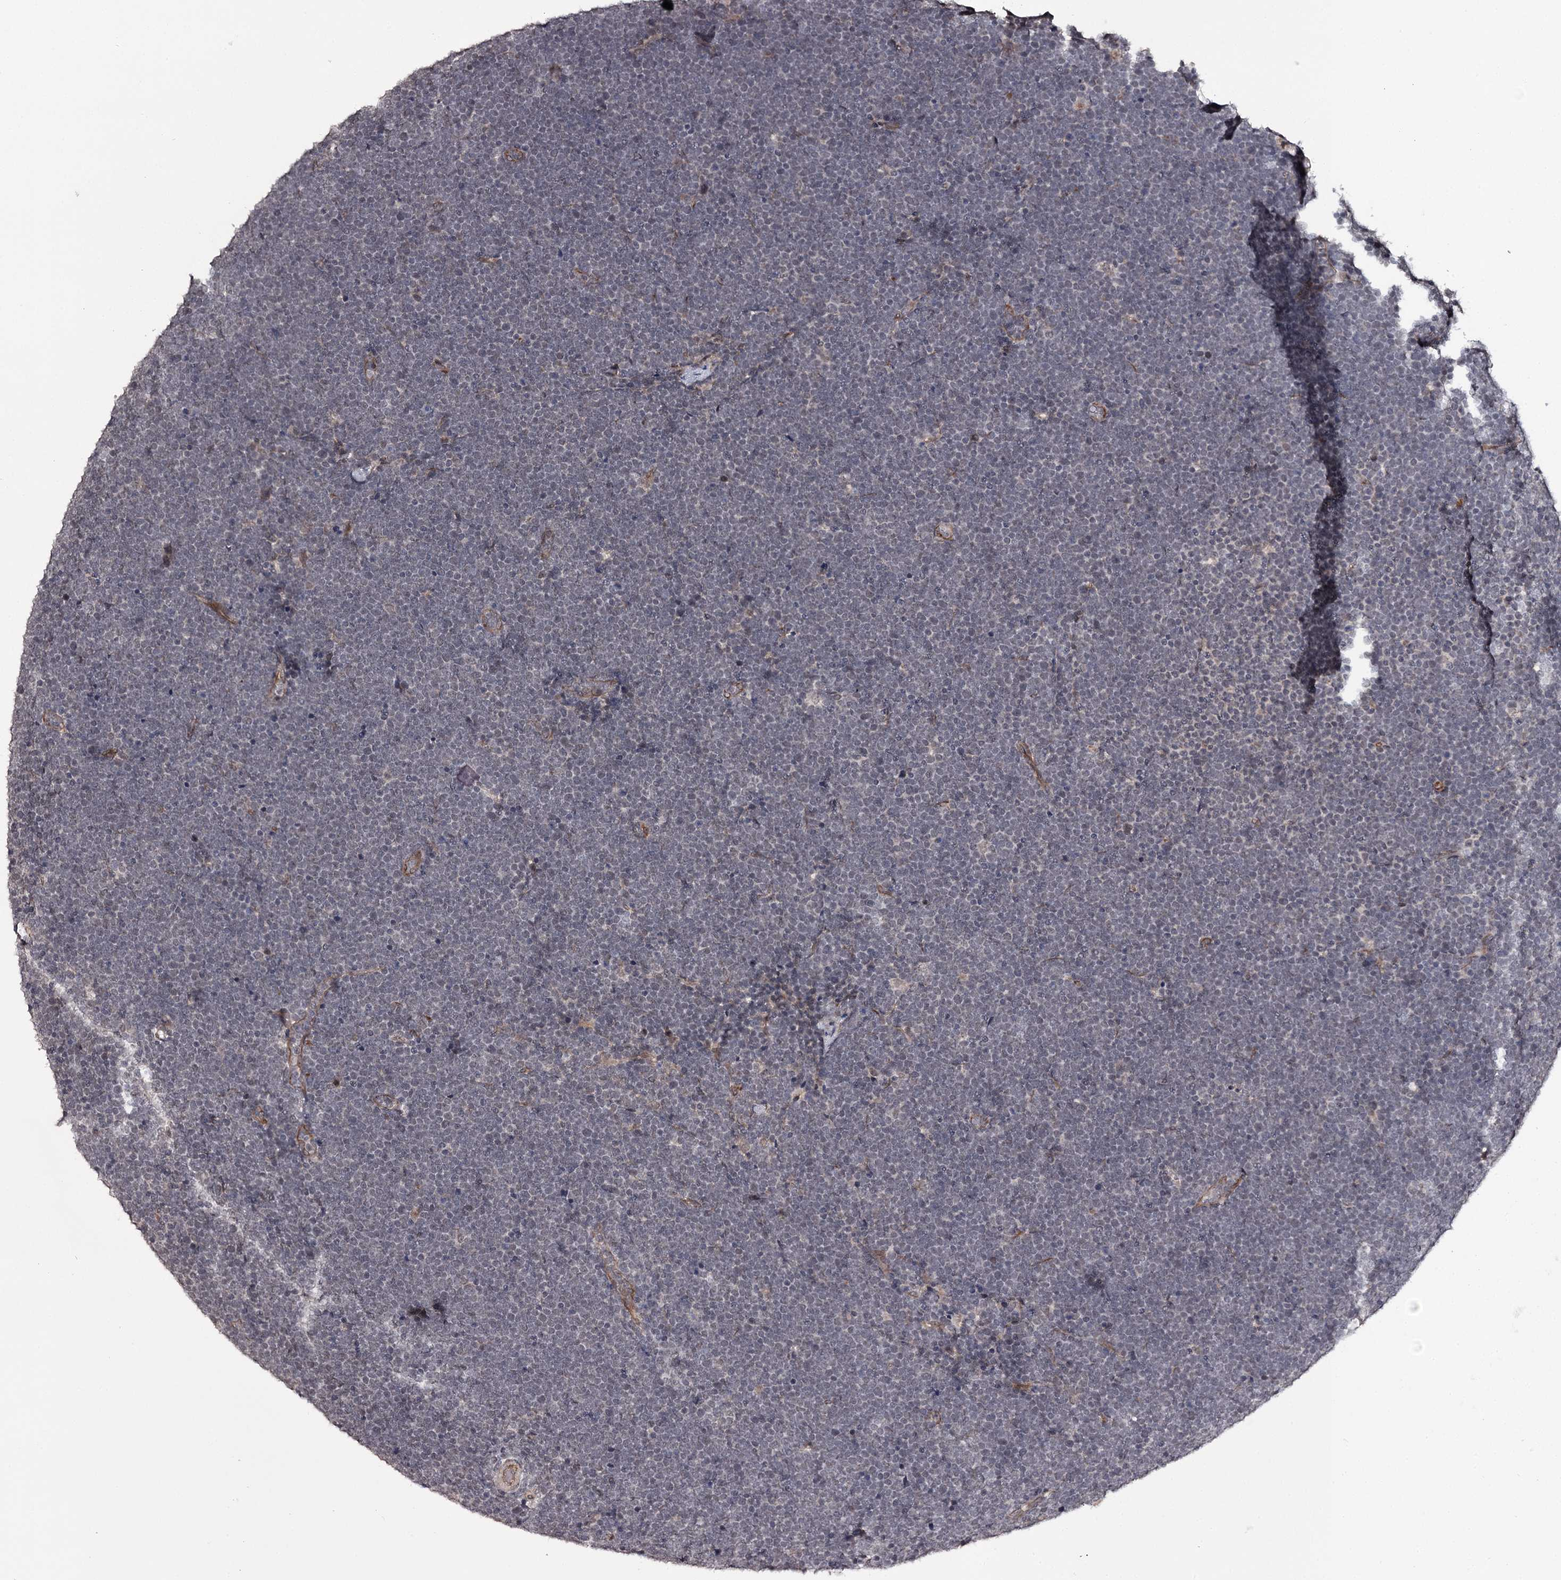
{"staining": {"intensity": "weak", "quantity": "<25%", "location": "nuclear"}, "tissue": "lymphoma", "cell_type": "Tumor cells", "image_type": "cancer", "snomed": [{"axis": "morphology", "description": "Malignant lymphoma, non-Hodgkin's type, High grade"}, {"axis": "topography", "description": "Lymph node"}], "caption": "This is a photomicrograph of immunohistochemistry (IHC) staining of malignant lymphoma, non-Hodgkin's type (high-grade), which shows no positivity in tumor cells.", "gene": "CWF19L2", "patient": {"sex": "male", "age": 13}}